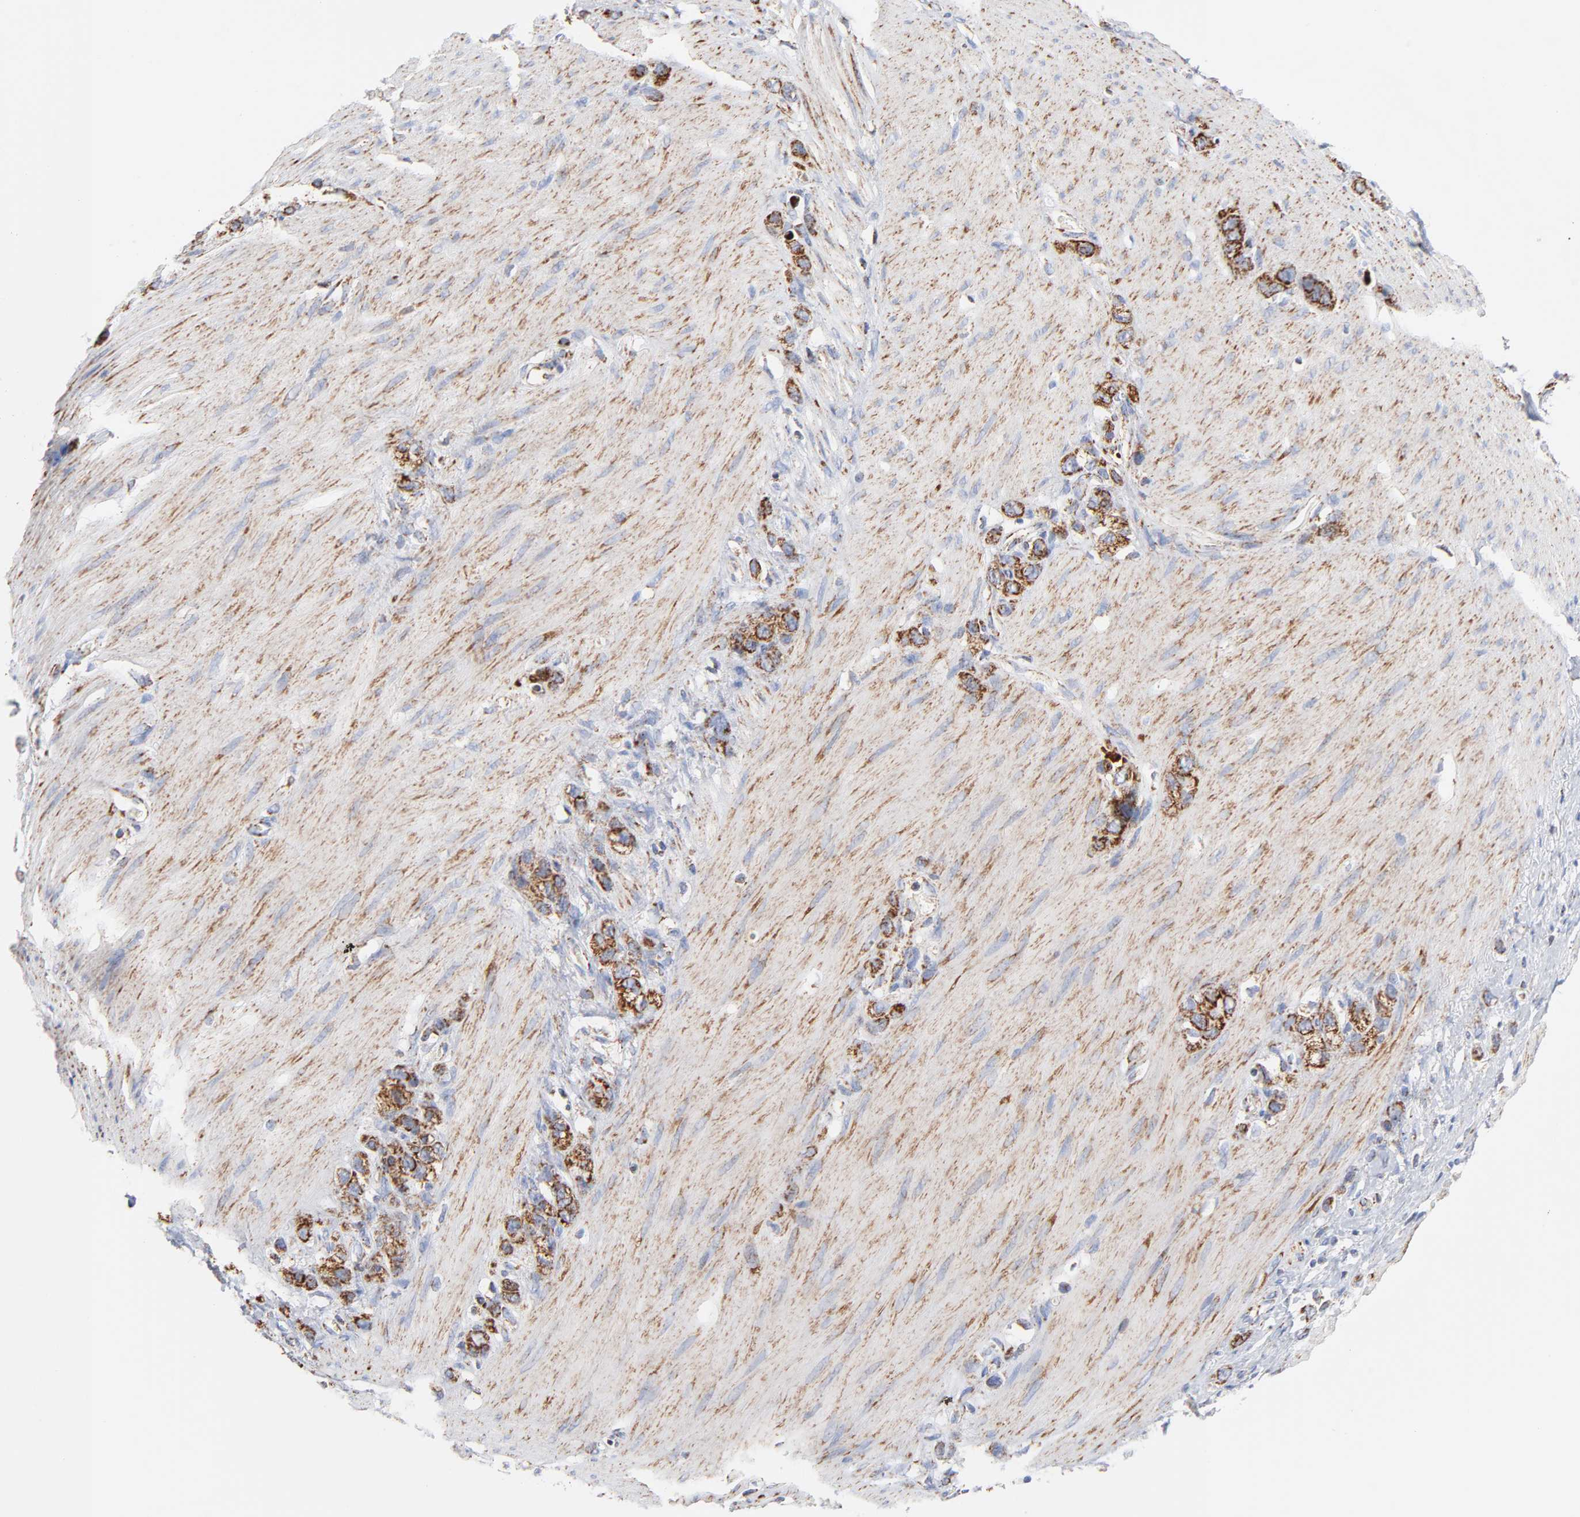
{"staining": {"intensity": "strong", "quantity": ">75%", "location": "cytoplasmic/membranous"}, "tissue": "stomach cancer", "cell_type": "Tumor cells", "image_type": "cancer", "snomed": [{"axis": "morphology", "description": "Normal tissue, NOS"}, {"axis": "morphology", "description": "Adenocarcinoma, NOS"}, {"axis": "morphology", "description": "Adenocarcinoma, High grade"}, {"axis": "topography", "description": "Stomach, upper"}, {"axis": "topography", "description": "Stomach"}], "caption": "This is a micrograph of IHC staining of stomach cancer, which shows strong positivity in the cytoplasmic/membranous of tumor cells.", "gene": "DIABLO", "patient": {"sex": "female", "age": 65}}